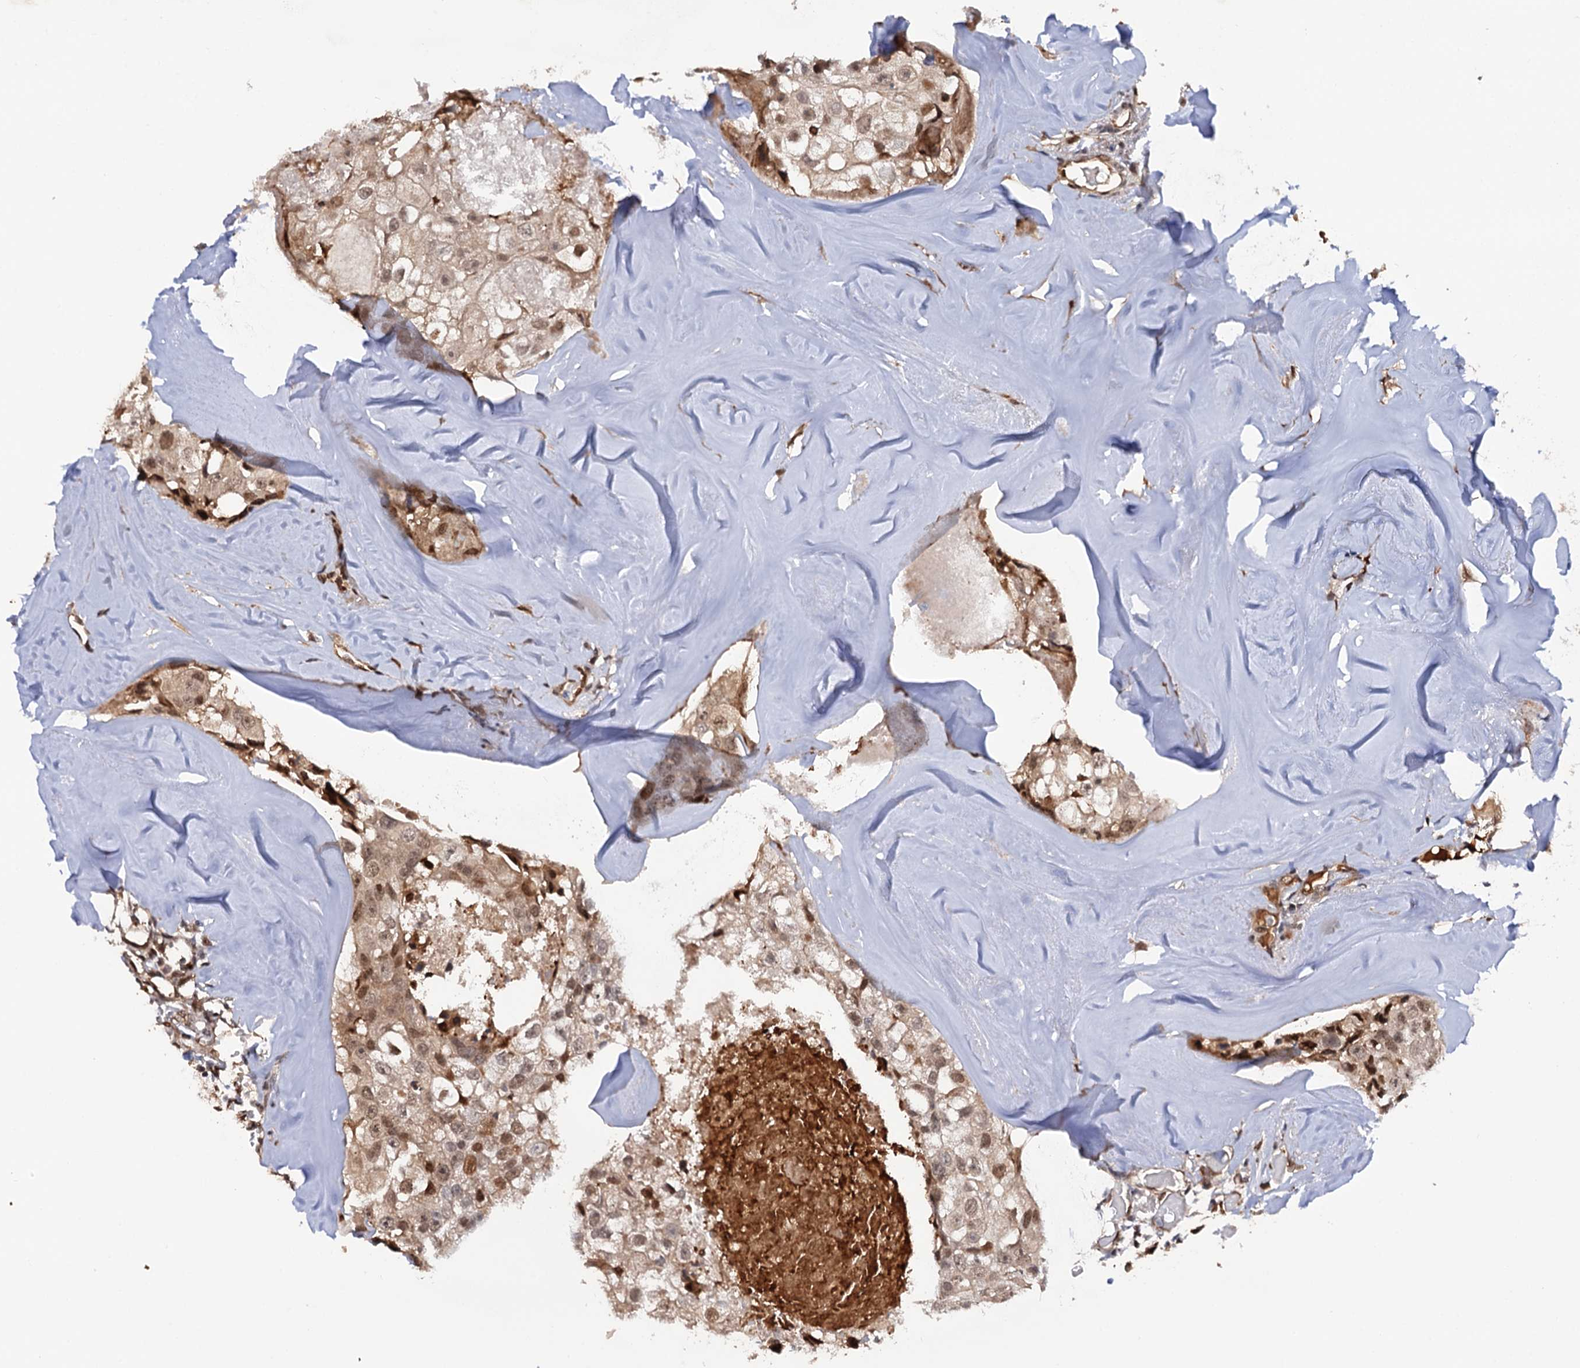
{"staining": {"intensity": "moderate", "quantity": ">75%", "location": "cytoplasmic/membranous,nuclear"}, "tissue": "head and neck cancer", "cell_type": "Tumor cells", "image_type": "cancer", "snomed": [{"axis": "morphology", "description": "Adenocarcinoma, NOS"}, {"axis": "morphology", "description": "Adenocarcinoma, metastatic, NOS"}, {"axis": "topography", "description": "Head-Neck"}], "caption": "Human head and neck cancer stained with a brown dye reveals moderate cytoplasmic/membranous and nuclear positive expression in approximately >75% of tumor cells.", "gene": "CDC23", "patient": {"sex": "male", "age": 75}}